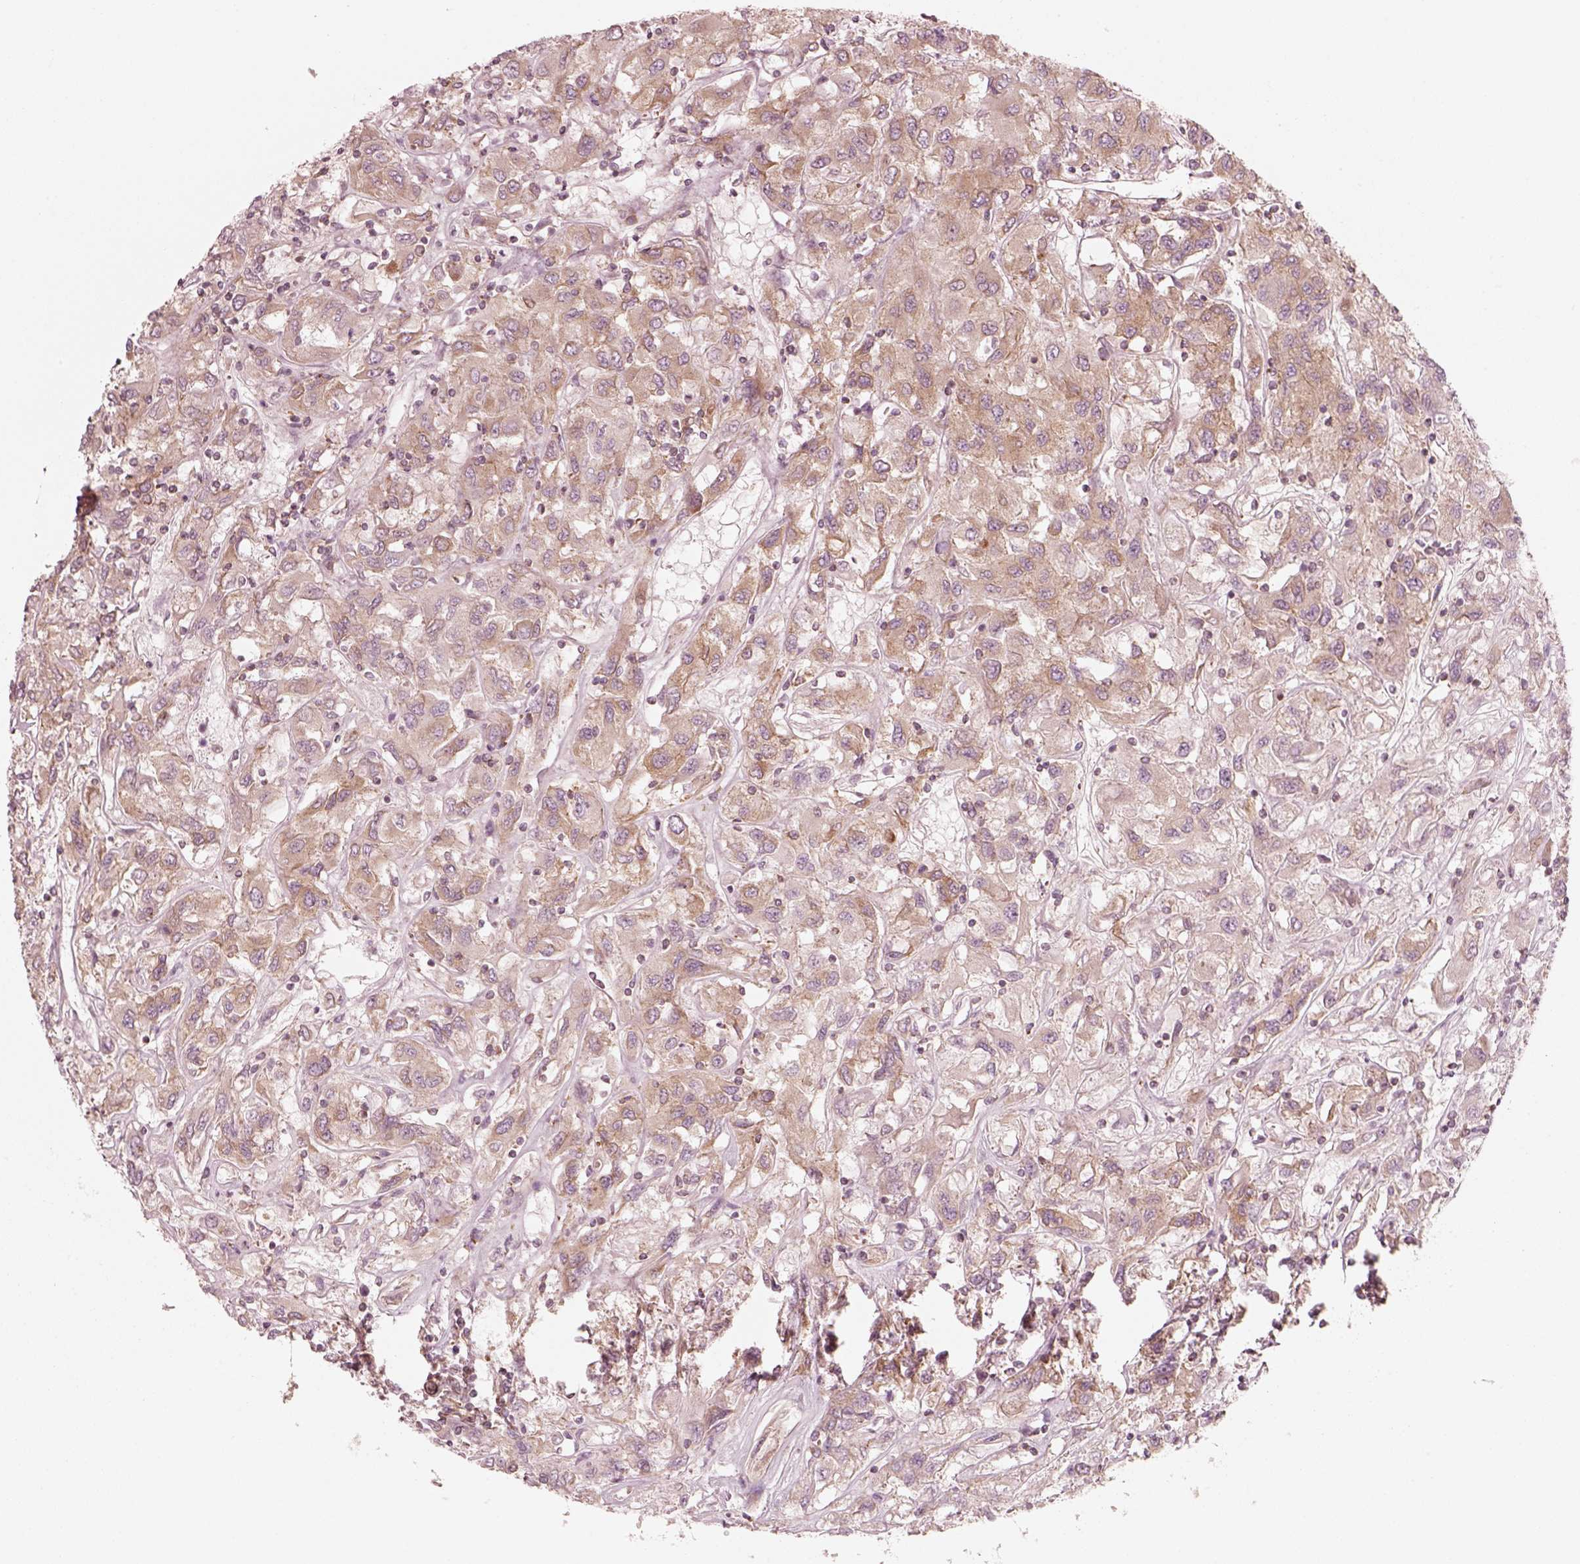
{"staining": {"intensity": "moderate", "quantity": ">75%", "location": "cytoplasmic/membranous"}, "tissue": "renal cancer", "cell_type": "Tumor cells", "image_type": "cancer", "snomed": [{"axis": "morphology", "description": "Adenocarcinoma, NOS"}, {"axis": "topography", "description": "Kidney"}], "caption": "An image showing moderate cytoplasmic/membranous staining in approximately >75% of tumor cells in renal cancer, as visualized by brown immunohistochemical staining.", "gene": "CNOT2", "patient": {"sex": "female", "age": 76}}